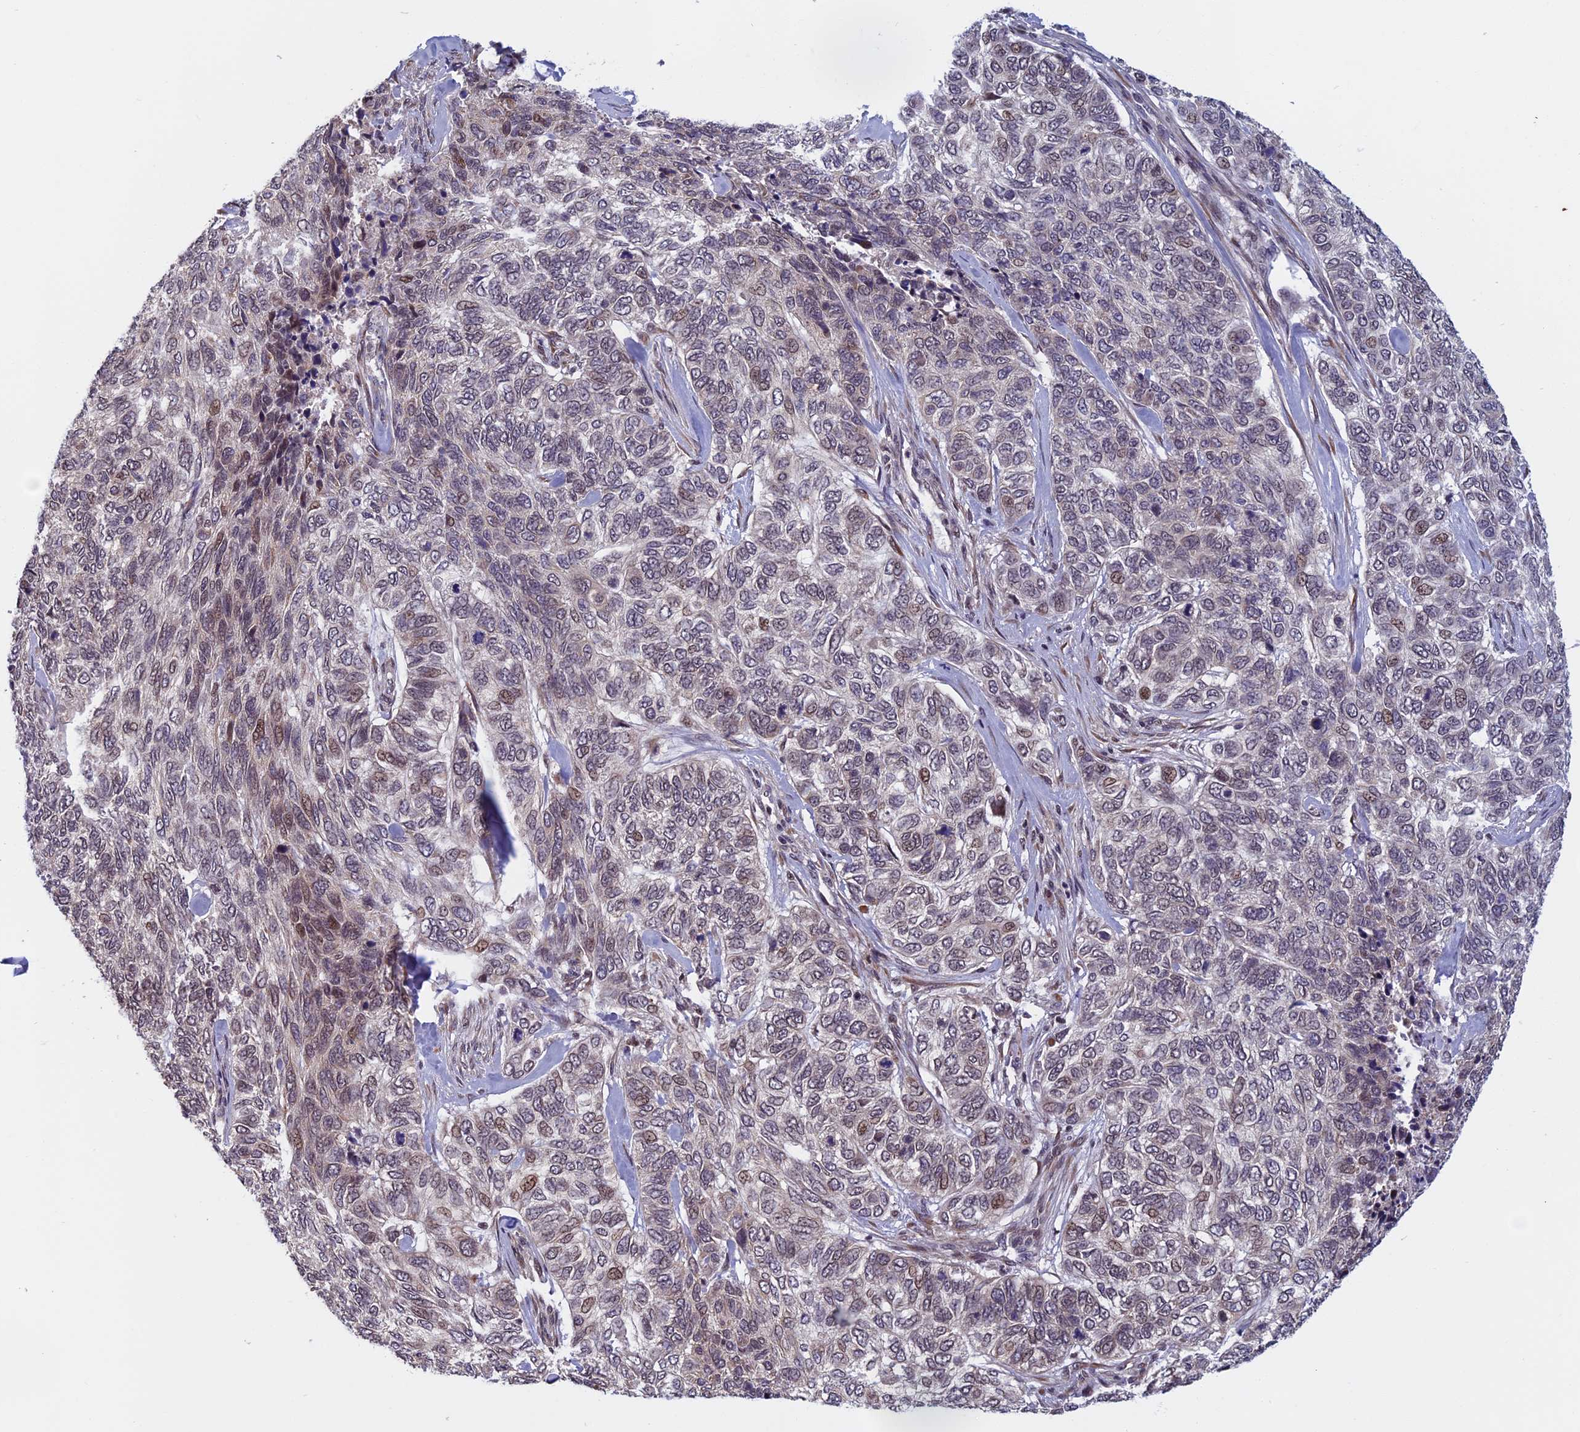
{"staining": {"intensity": "weak", "quantity": "<25%", "location": "nuclear"}, "tissue": "skin cancer", "cell_type": "Tumor cells", "image_type": "cancer", "snomed": [{"axis": "morphology", "description": "Basal cell carcinoma"}, {"axis": "topography", "description": "Skin"}], "caption": "Tumor cells show no significant staining in skin cancer.", "gene": "CCDC113", "patient": {"sex": "female", "age": 65}}